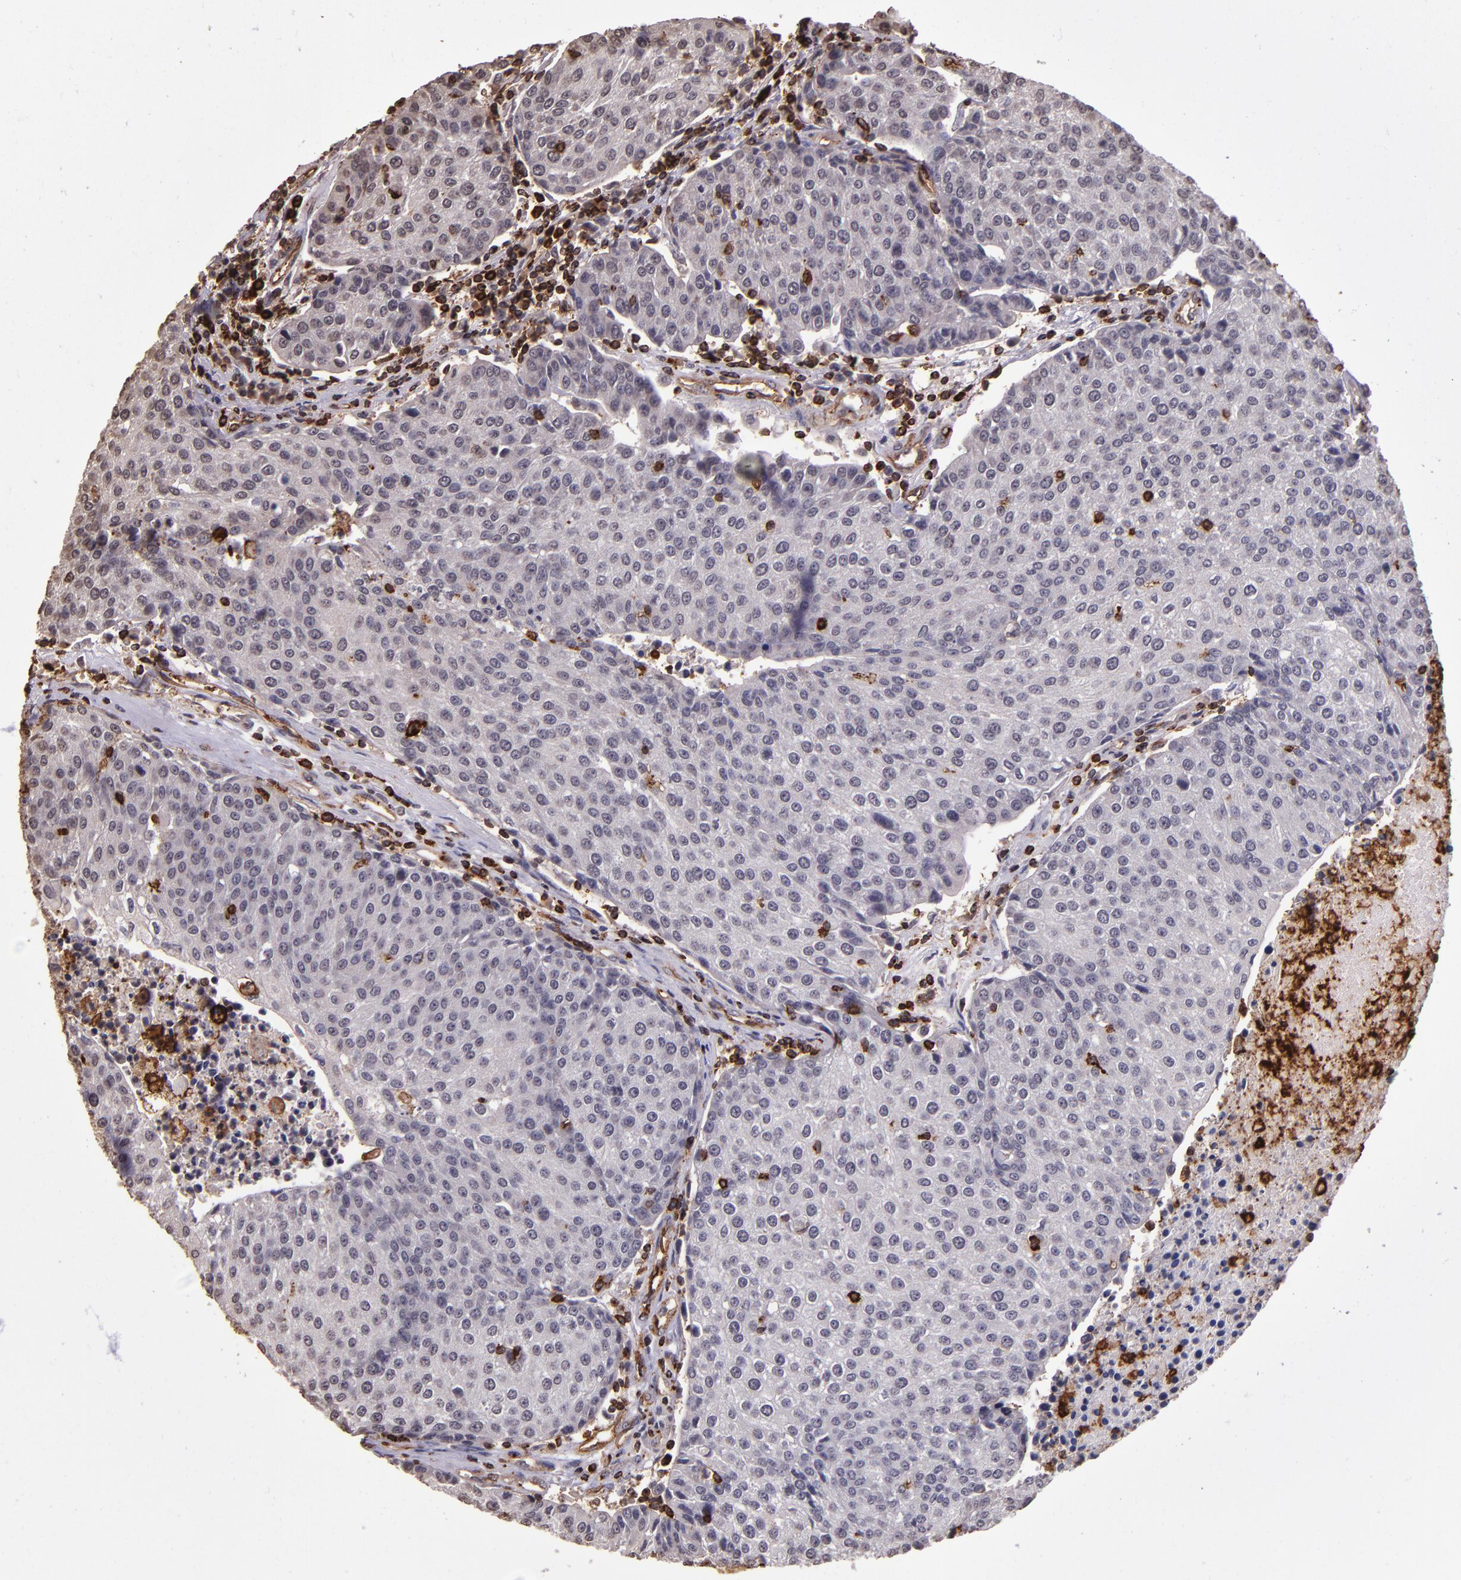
{"staining": {"intensity": "negative", "quantity": "none", "location": "none"}, "tissue": "urothelial cancer", "cell_type": "Tumor cells", "image_type": "cancer", "snomed": [{"axis": "morphology", "description": "Urothelial carcinoma, High grade"}, {"axis": "topography", "description": "Urinary bladder"}], "caption": "Tumor cells show no significant staining in urothelial cancer. (DAB immunohistochemistry (IHC) with hematoxylin counter stain).", "gene": "SLC2A3", "patient": {"sex": "female", "age": 85}}